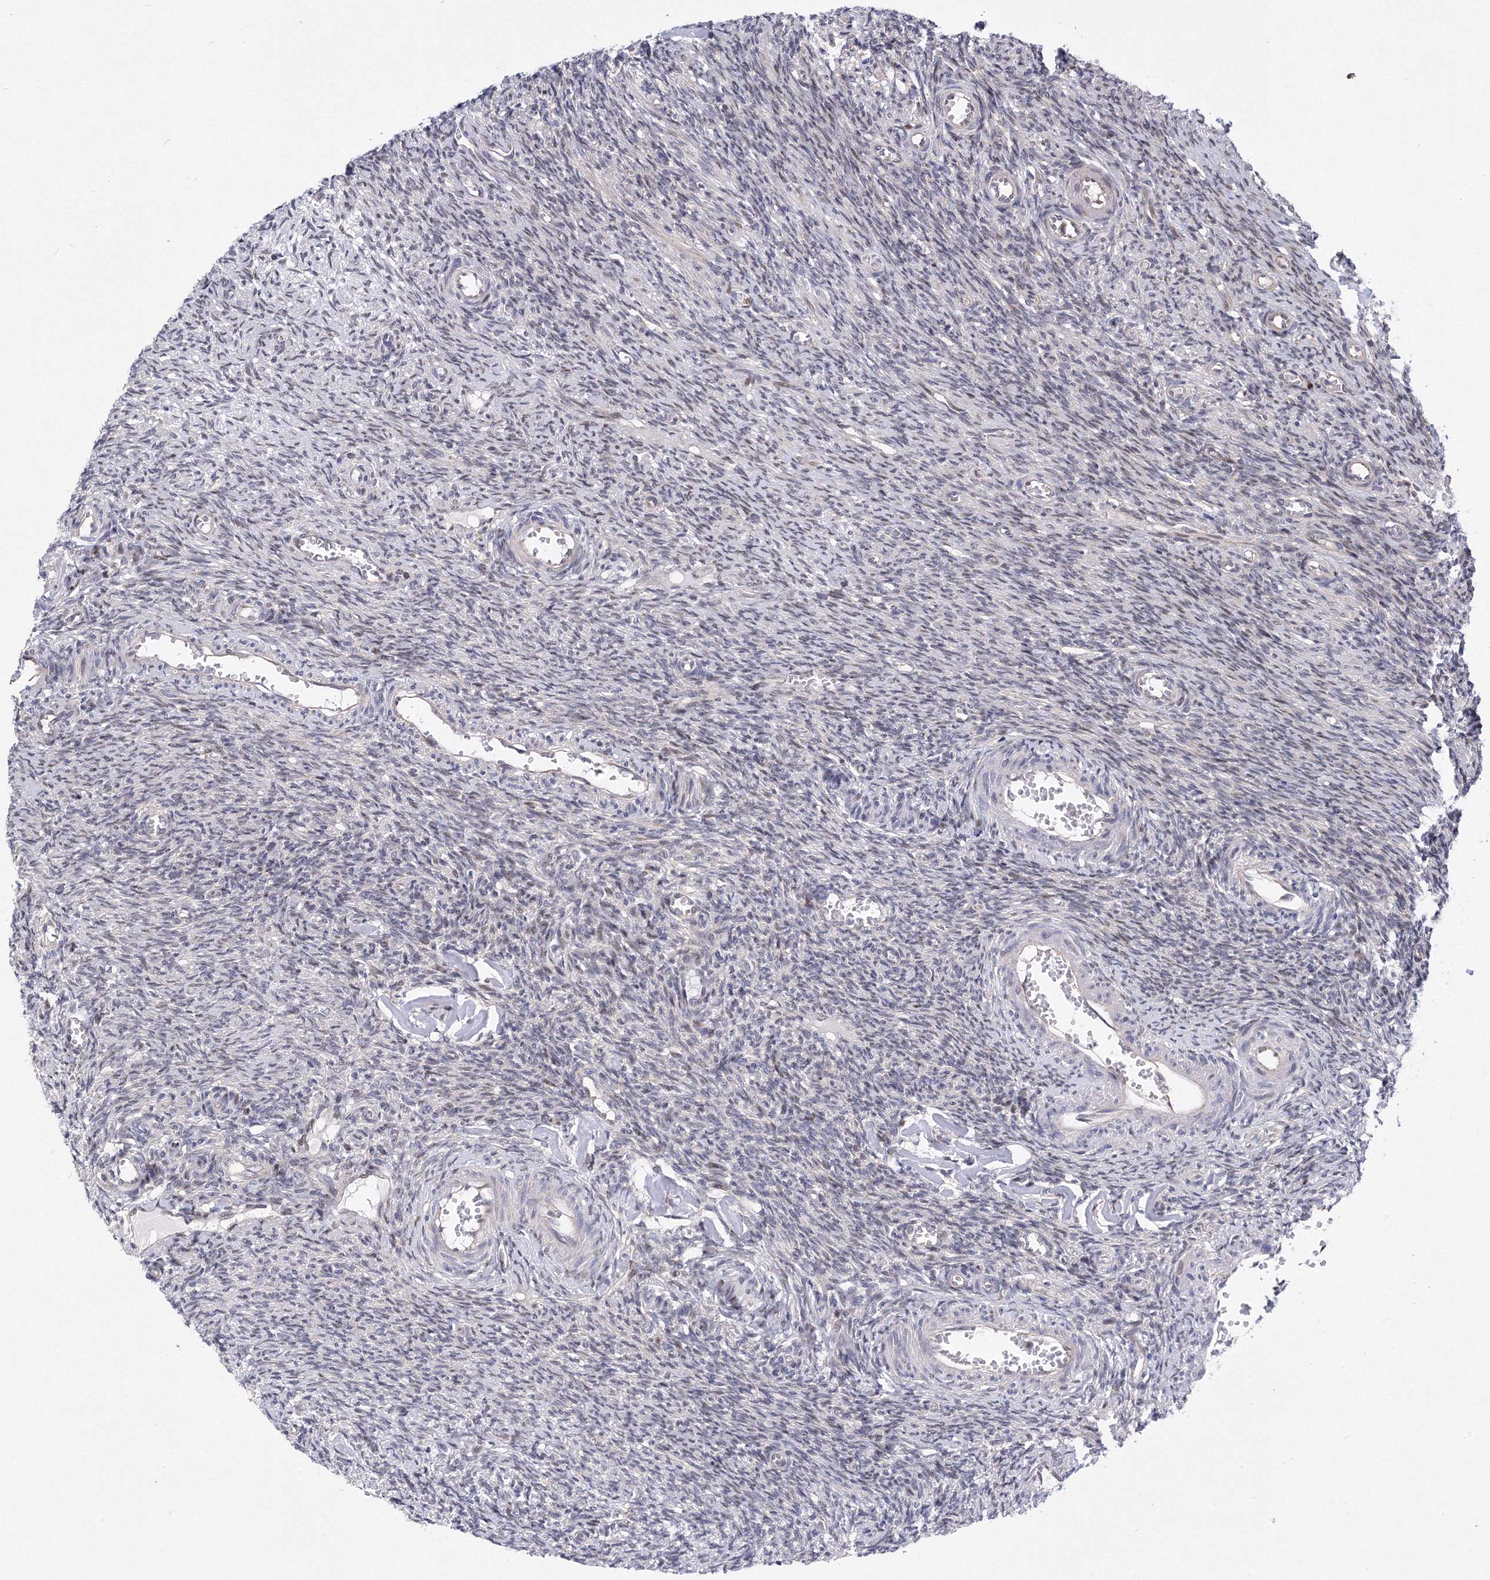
{"staining": {"intensity": "negative", "quantity": "none", "location": "none"}, "tissue": "ovary", "cell_type": "Ovarian stroma cells", "image_type": "normal", "snomed": [{"axis": "morphology", "description": "Normal tissue, NOS"}, {"axis": "topography", "description": "Ovary"}], "caption": "Immunohistochemistry photomicrograph of benign ovary stained for a protein (brown), which demonstrates no expression in ovarian stroma cells. (DAB (3,3'-diaminobenzidine) immunohistochemistry, high magnification).", "gene": "GPN1", "patient": {"sex": "female", "age": 27}}